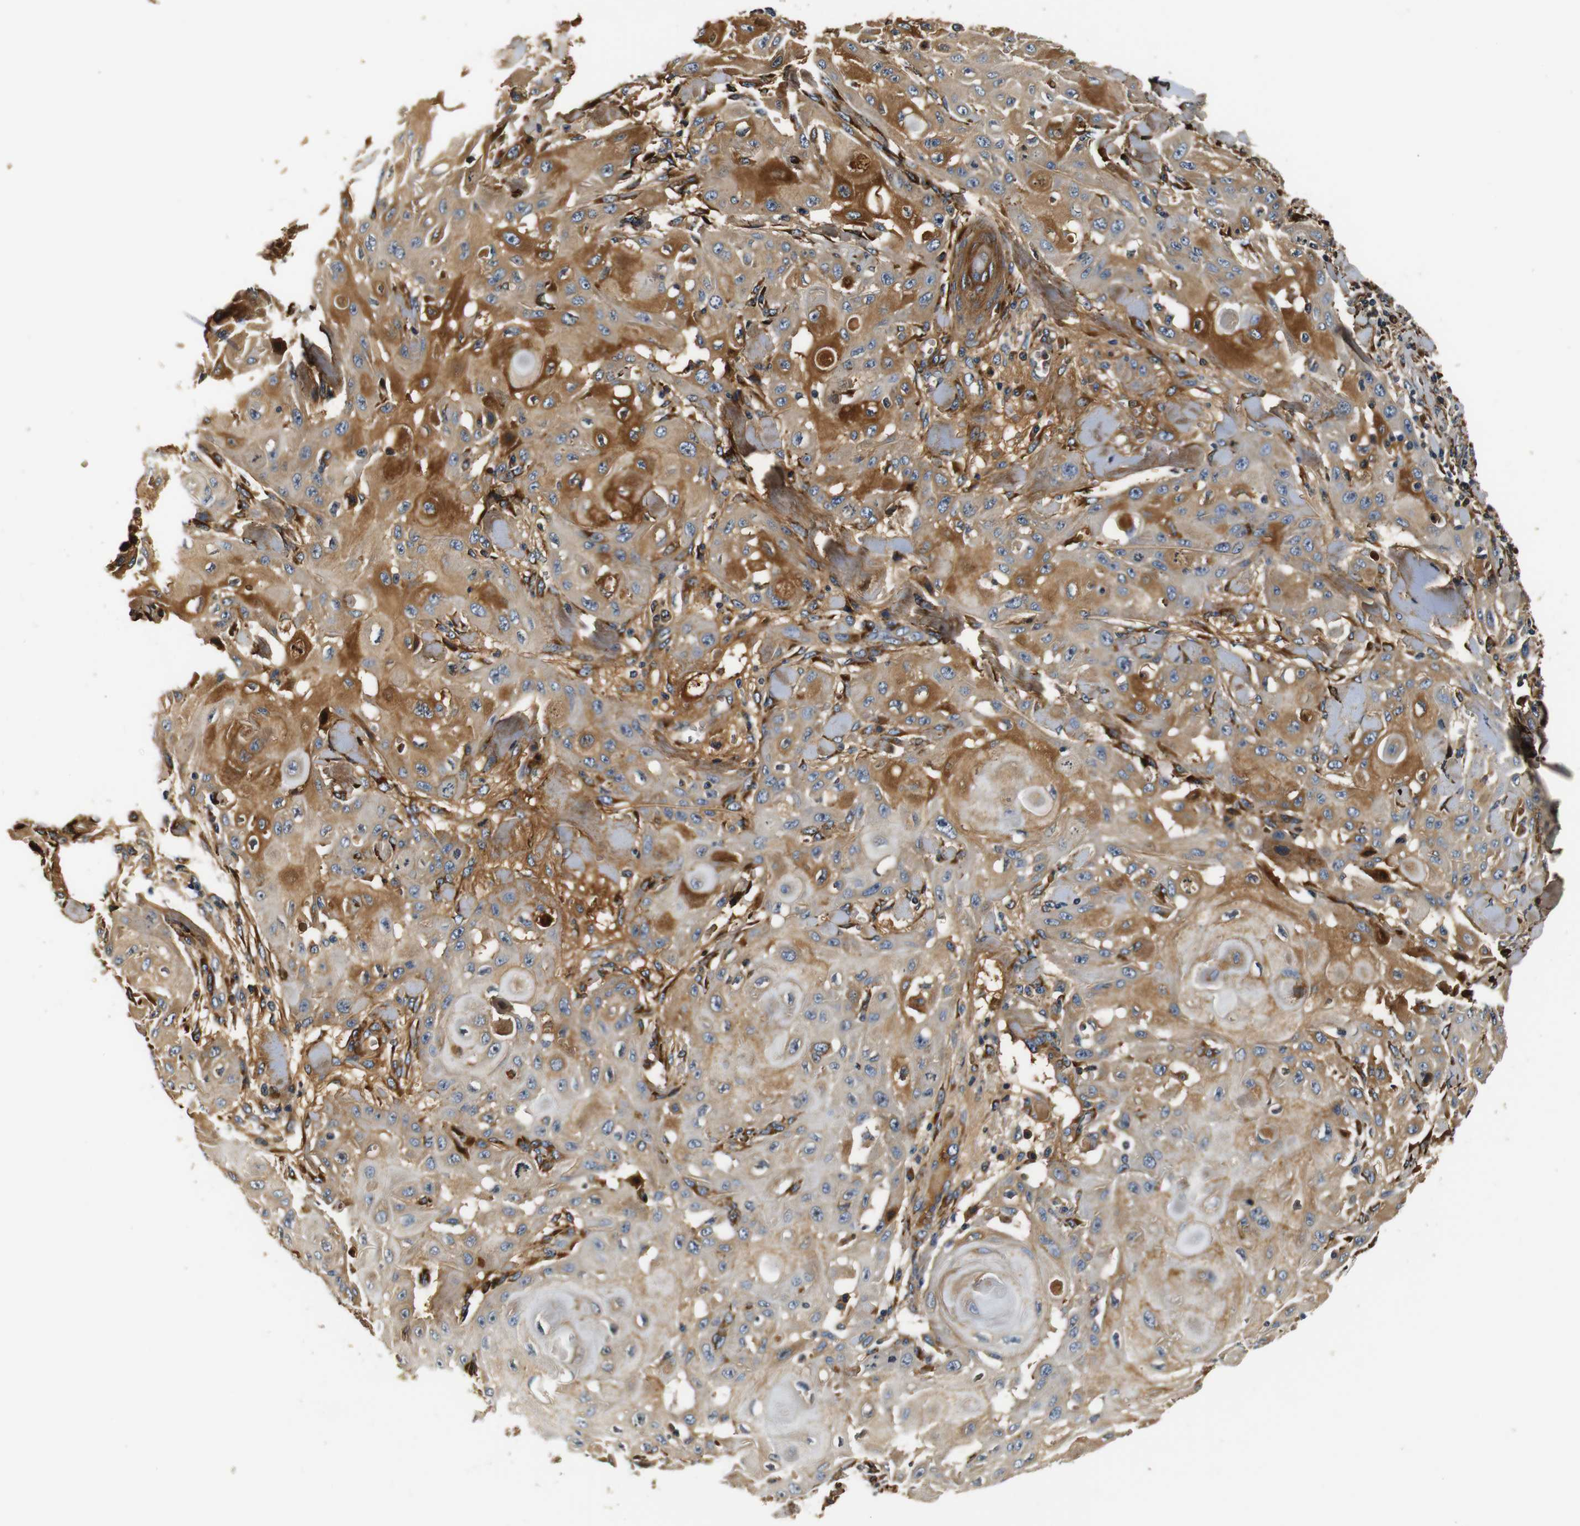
{"staining": {"intensity": "moderate", "quantity": ">75%", "location": "cytoplasmic/membranous"}, "tissue": "skin cancer", "cell_type": "Tumor cells", "image_type": "cancer", "snomed": [{"axis": "morphology", "description": "Squamous cell carcinoma, NOS"}, {"axis": "topography", "description": "Skin"}], "caption": "Immunohistochemical staining of human skin squamous cell carcinoma reveals moderate cytoplasmic/membranous protein positivity in approximately >75% of tumor cells.", "gene": "COL1A1", "patient": {"sex": "male", "age": 24}}